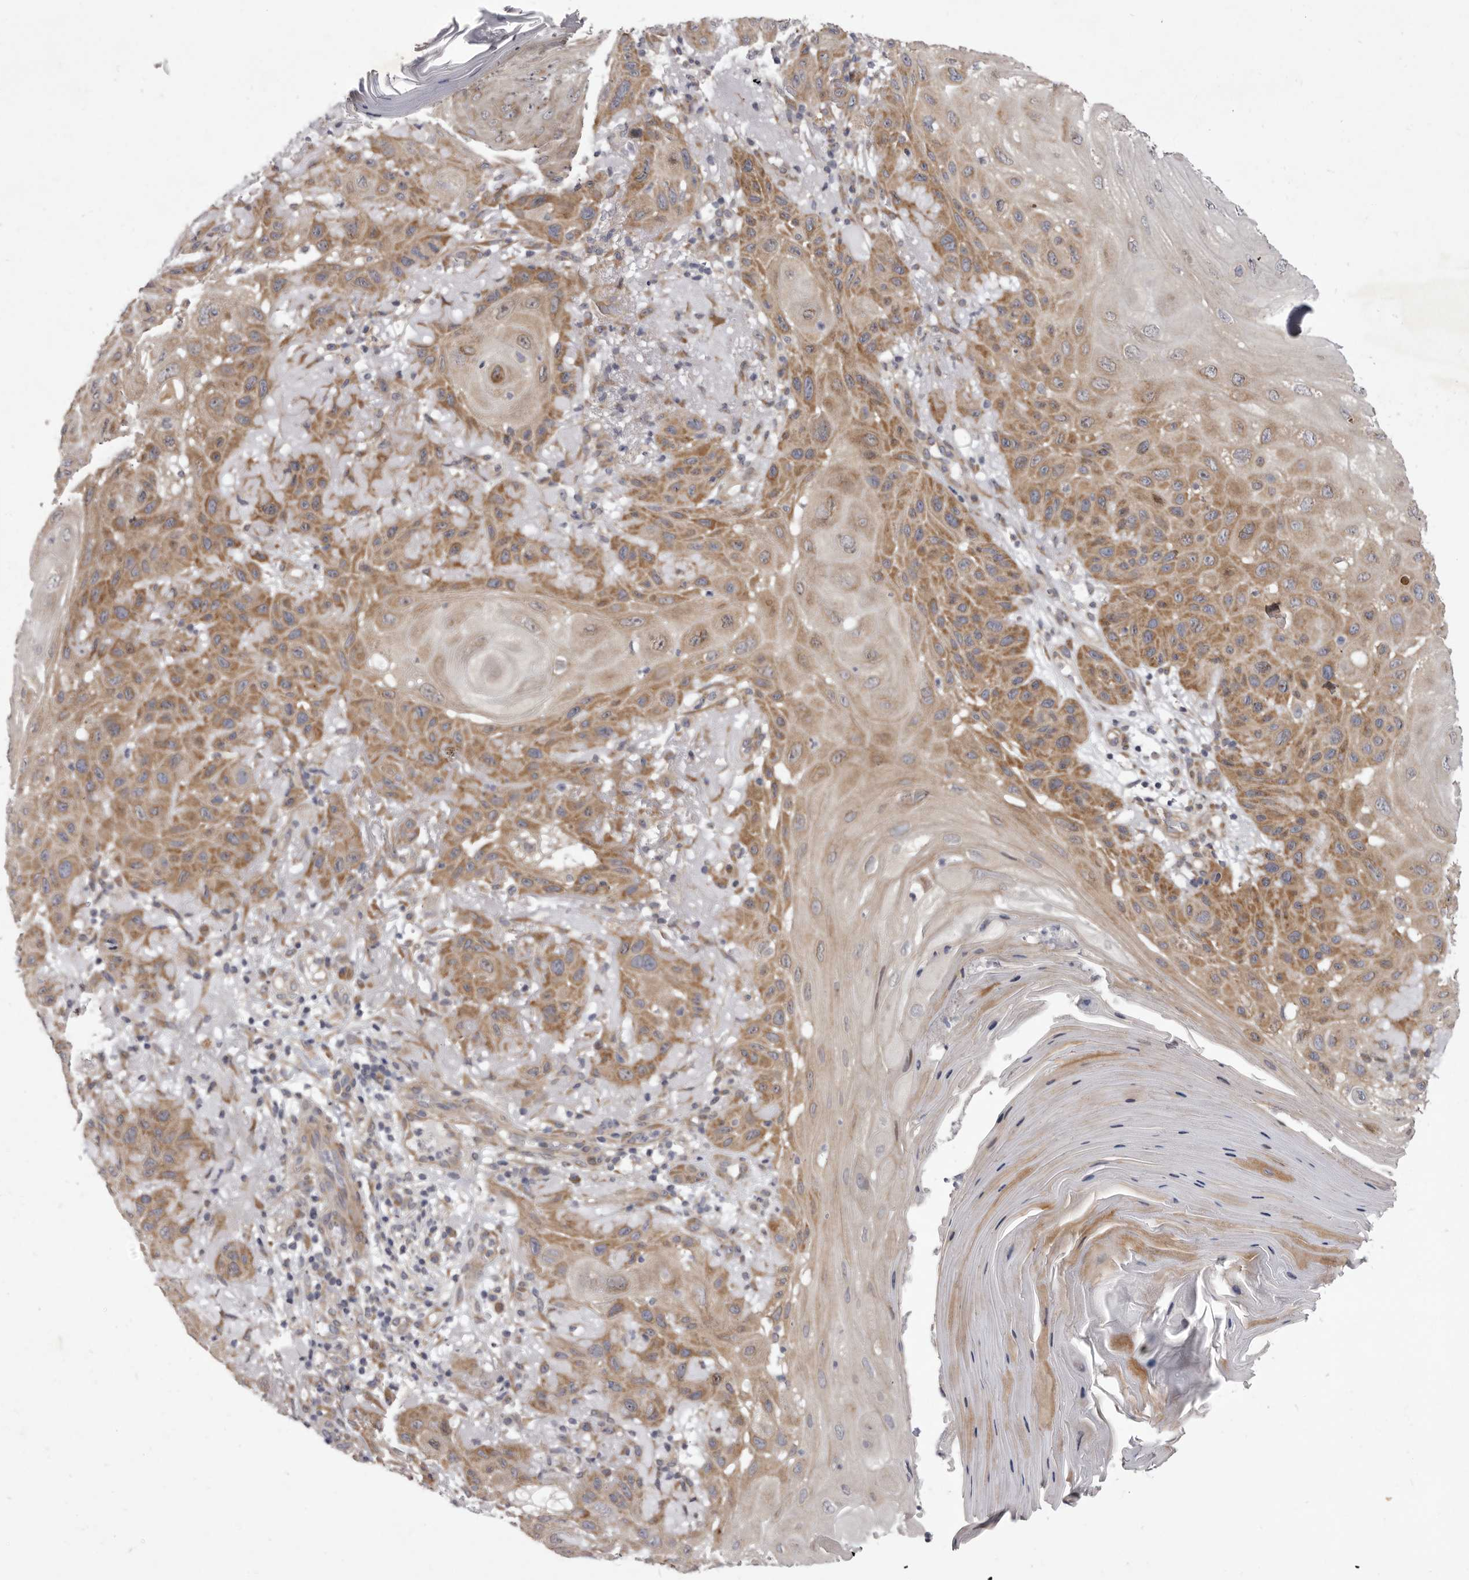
{"staining": {"intensity": "moderate", "quantity": ">75%", "location": "cytoplasmic/membranous"}, "tissue": "skin cancer", "cell_type": "Tumor cells", "image_type": "cancer", "snomed": [{"axis": "morphology", "description": "Normal tissue, NOS"}, {"axis": "morphology", "description": "Squamous cell carcinoma, NOS"}, {"axis": "topography", "description": "Skin"}], "caption": "Skin squamous cell carcinoma stained with a brown dye shows moderate cytoplasmic/membranous positive expression in about >75% of tumor cells.", "gene": "TBC1D8B", "patient": {"sex": "female", "age": 96}}